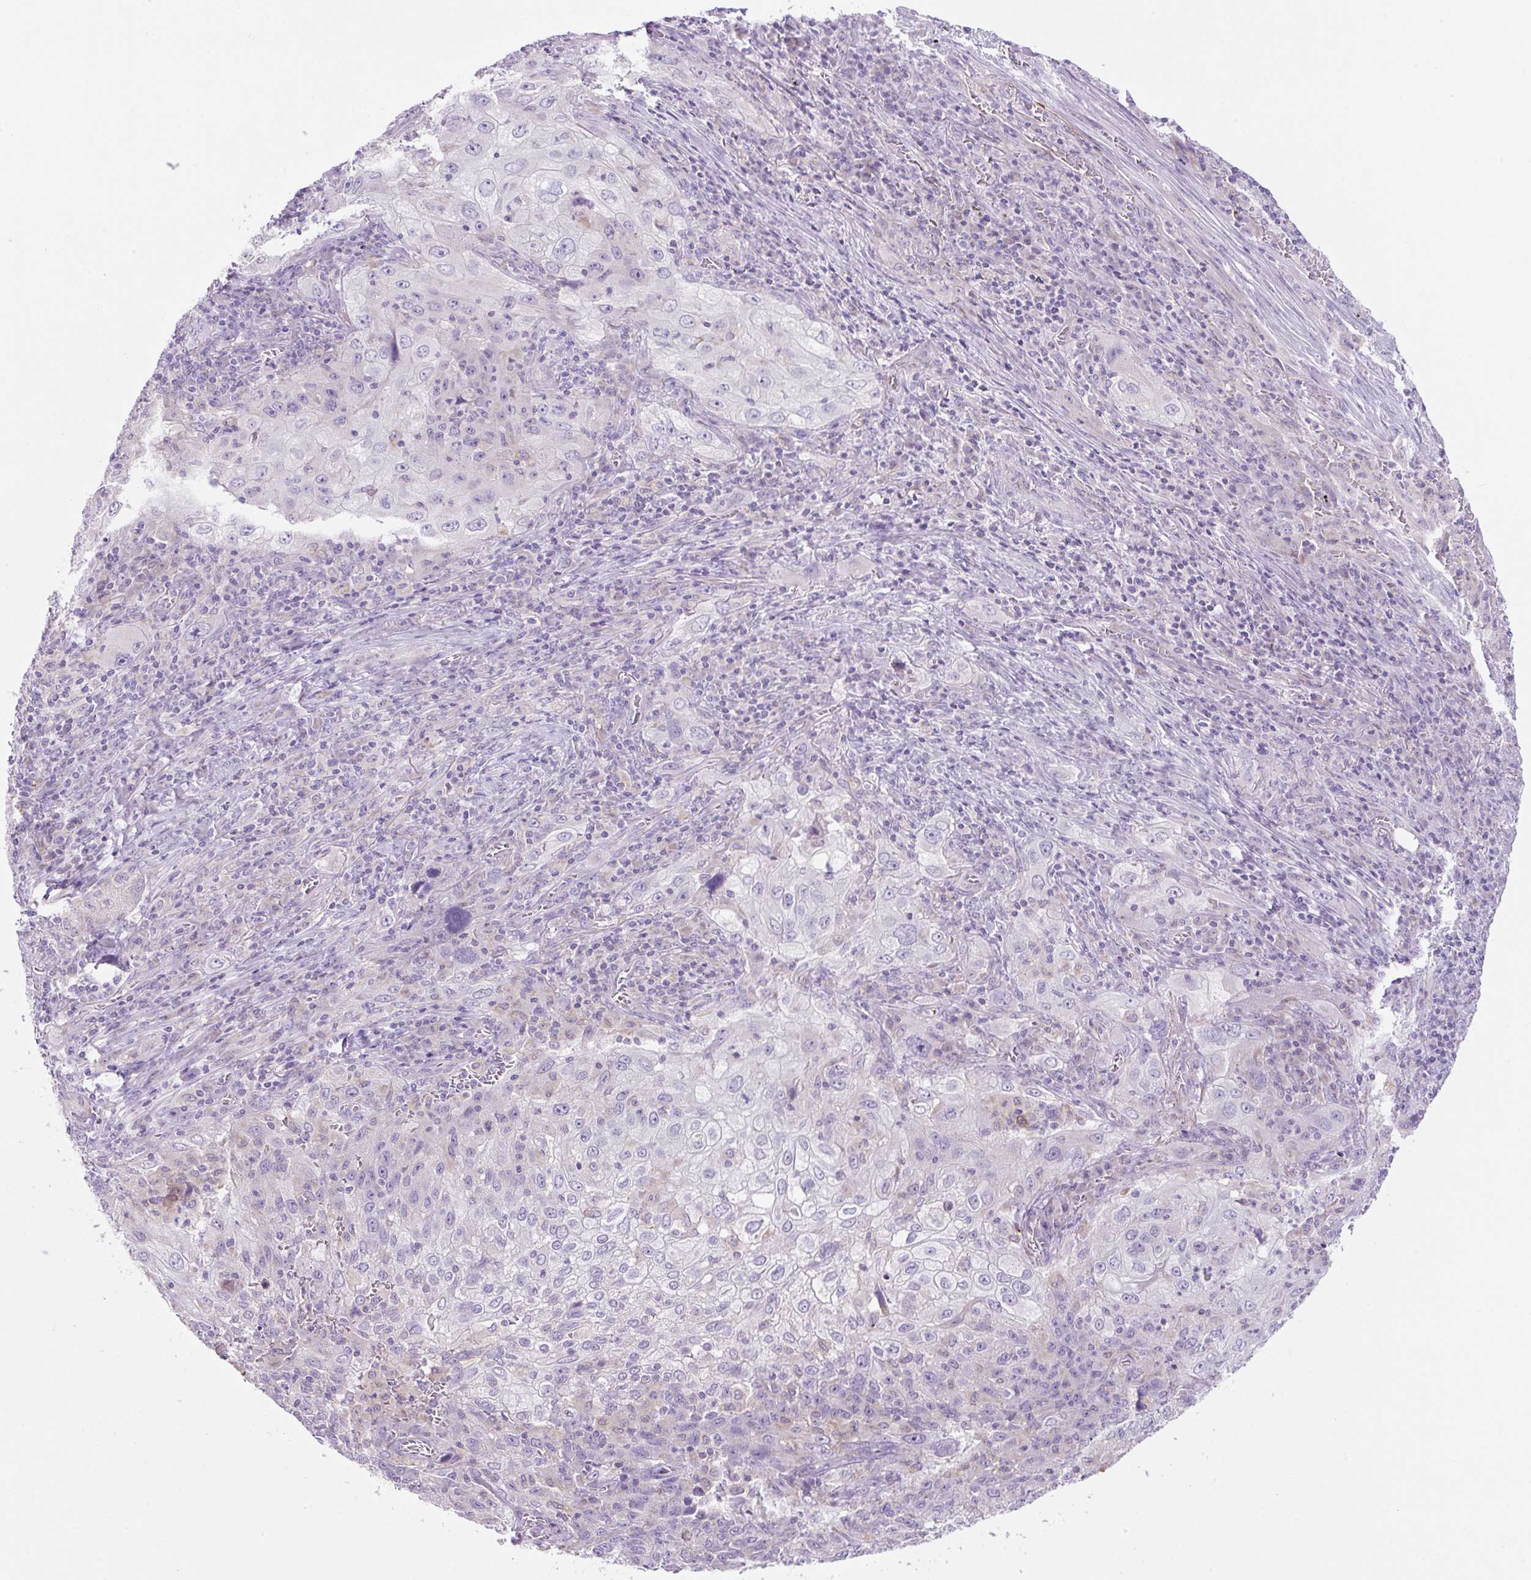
{"staining": {"intensity": "negative", "quantity": "none", "location": "none"}, "tissue": "lung cancer", "cell_type": "Tumor cells", "image_type": "cancer", "snomed": [{"axis": "morphology", "description": "Squamous cell carcinoma, NOS"}, {"axis": "topography", "description": "Lung"}], "caption": "Tumor cells are negative for protein expression in human lung squamous cell carcinoma.", "gene": "NDST3", "patient": {"sex": "female", "age": 69}}